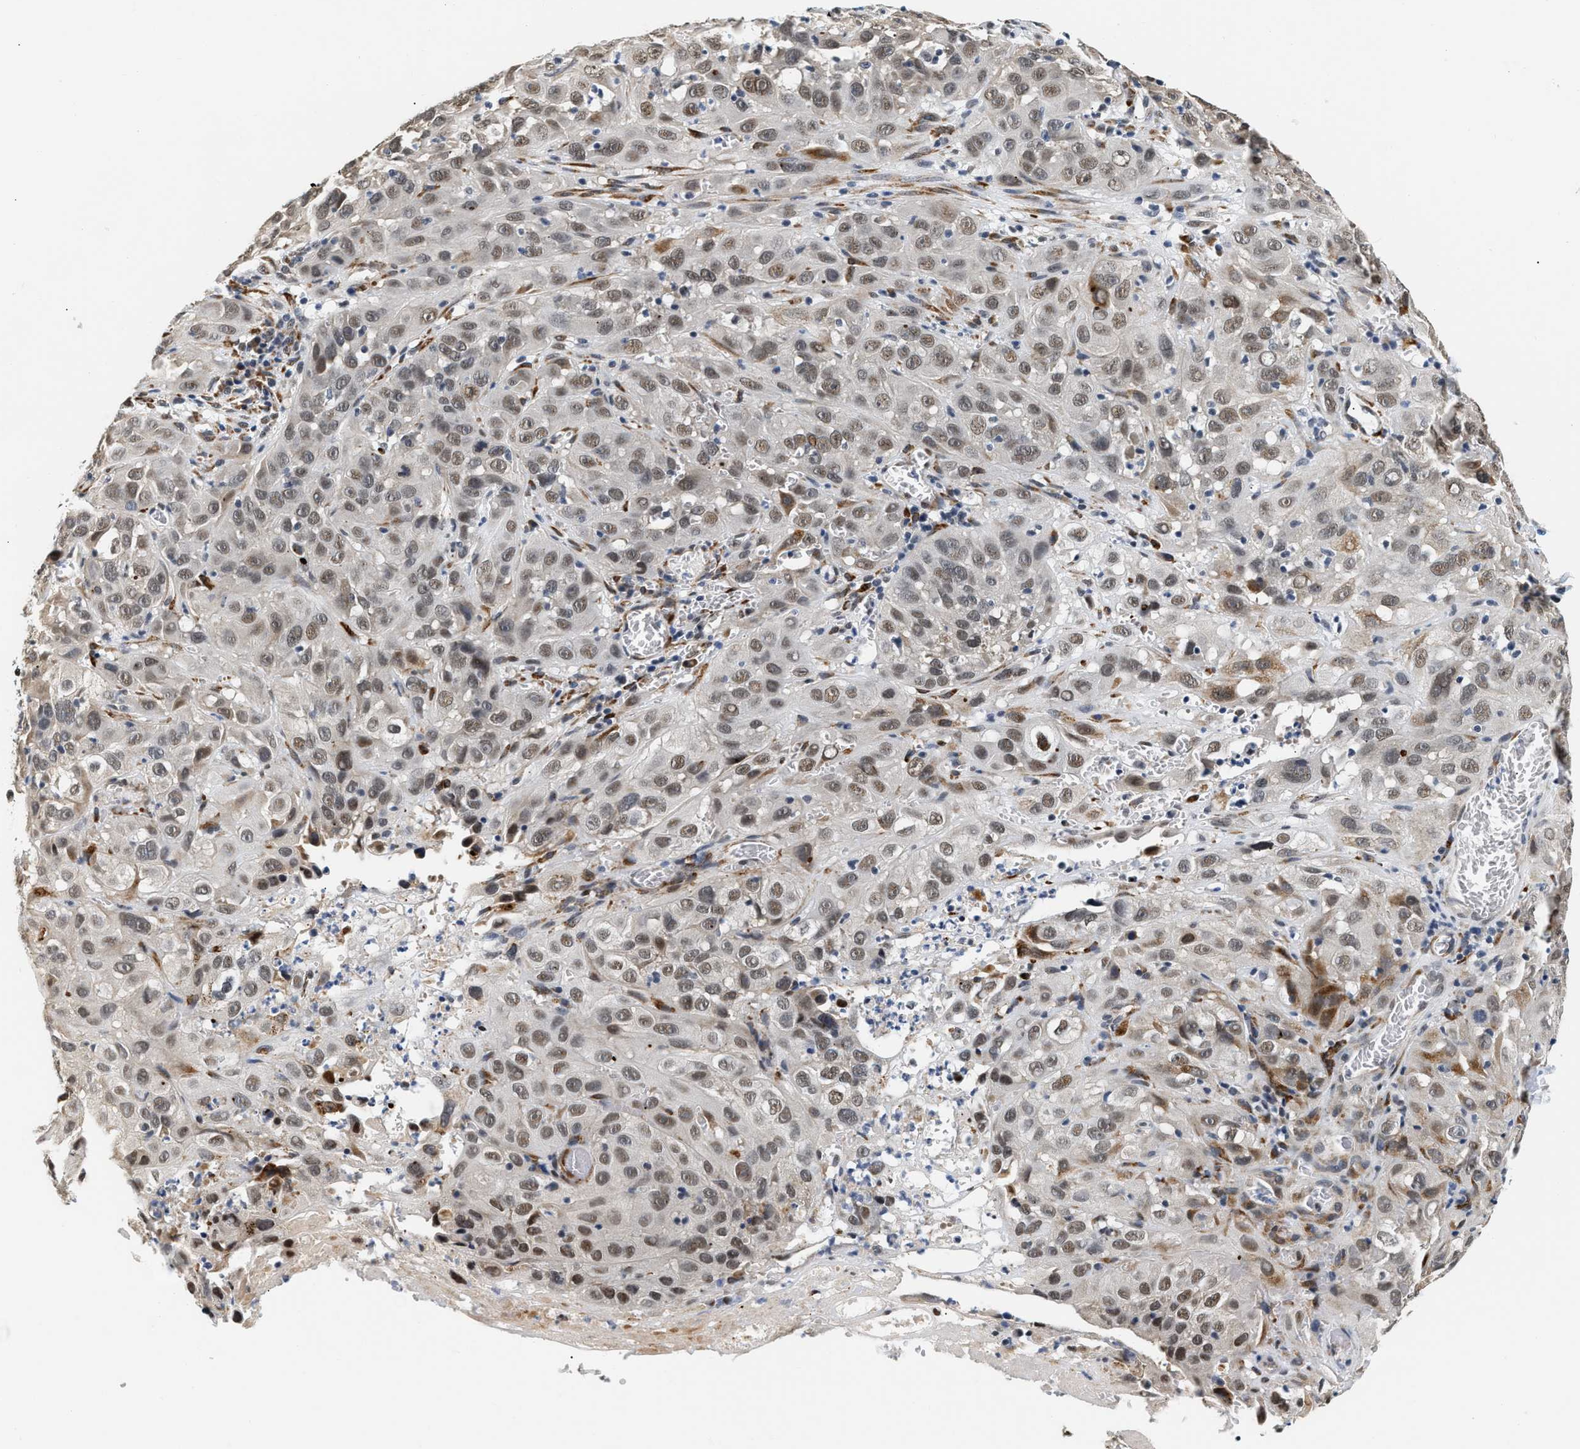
{"staining": {"intensity": "moderate", "quantity": ">75%", "location": "nuclear"}, "tissue": "cervical cancer", "cell_type": "Tumor cells", "image_type": "cancer", "snomed": [{"axis": "morphology", "description": "Squamous cell carcinoma, NOS"}, {"axis": "topography", "description": "Cervix"}], "caption": "Protein expression analysis of squamous cell carcinoma (cervical) exhibits moderate nuclear positivity in about >75% of tumor cells. (DAB (3,3'-diaminobenzidine) IHC, brown staining for protein, blue staining for nuclei).", "gene": "THOC1", "patient": {"sex": "female", "age": 32}}